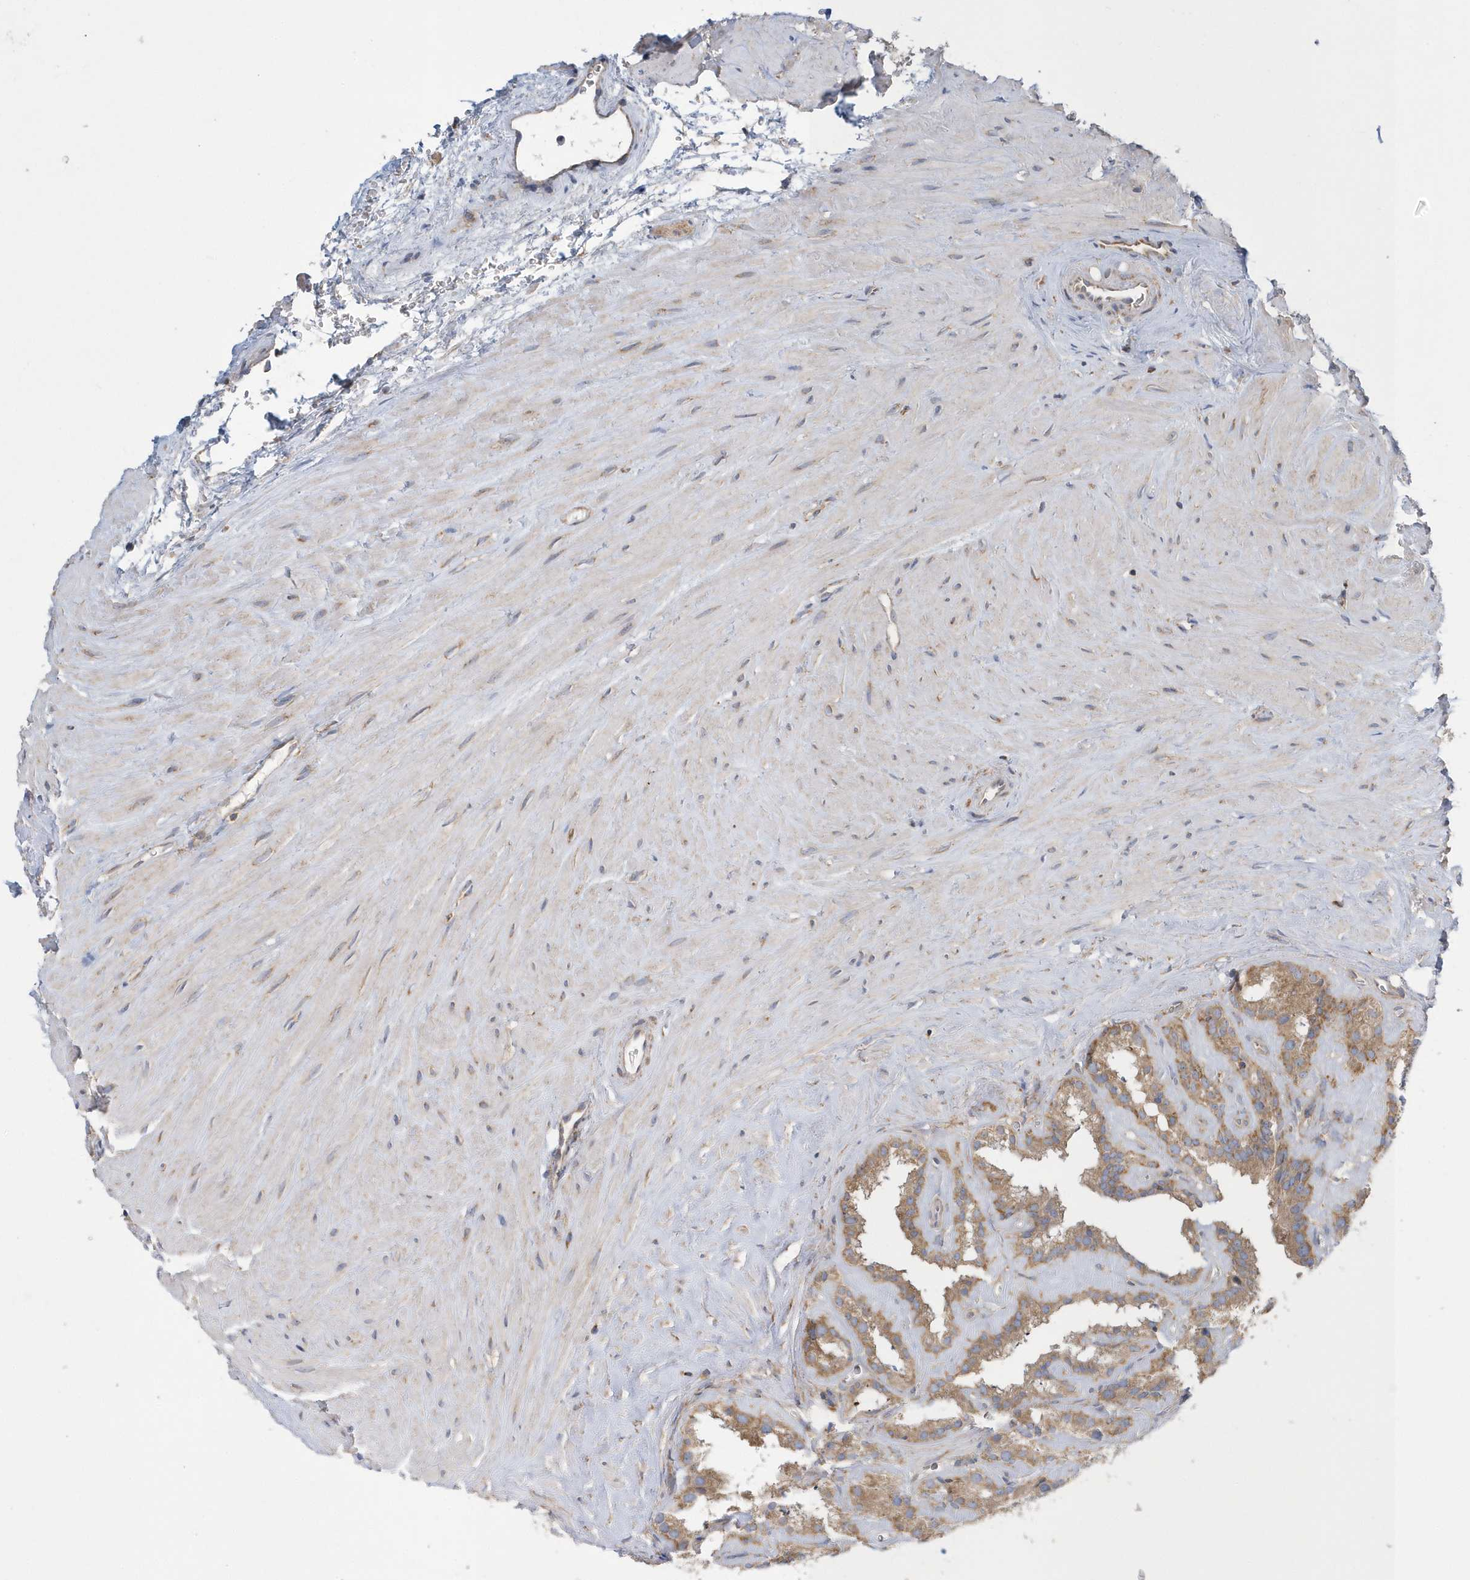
{"staining": {"intensity": "moderate", "quantity": ">75%", "location": "cytoplasmic/membranous"}, "tissue": "seminal vesicle", "cell_type": "Glandular cells", "image_type": "normal", "snomed": [{"axis": "morphology", "description": "Normal tissue, NOS"}, {"axis": "topography", "description": "Prostate"}, {"axis": "topography", "description": "Seminal veicle"}], "caption": "Brown immunohistochemical staining in benign seminal vesicle shows moderate cytoplasmic/membranous staining in approximately >75% of glandular cells.", "gene": "SPATA5", "patient": {"sex": "male", "age": 59}}